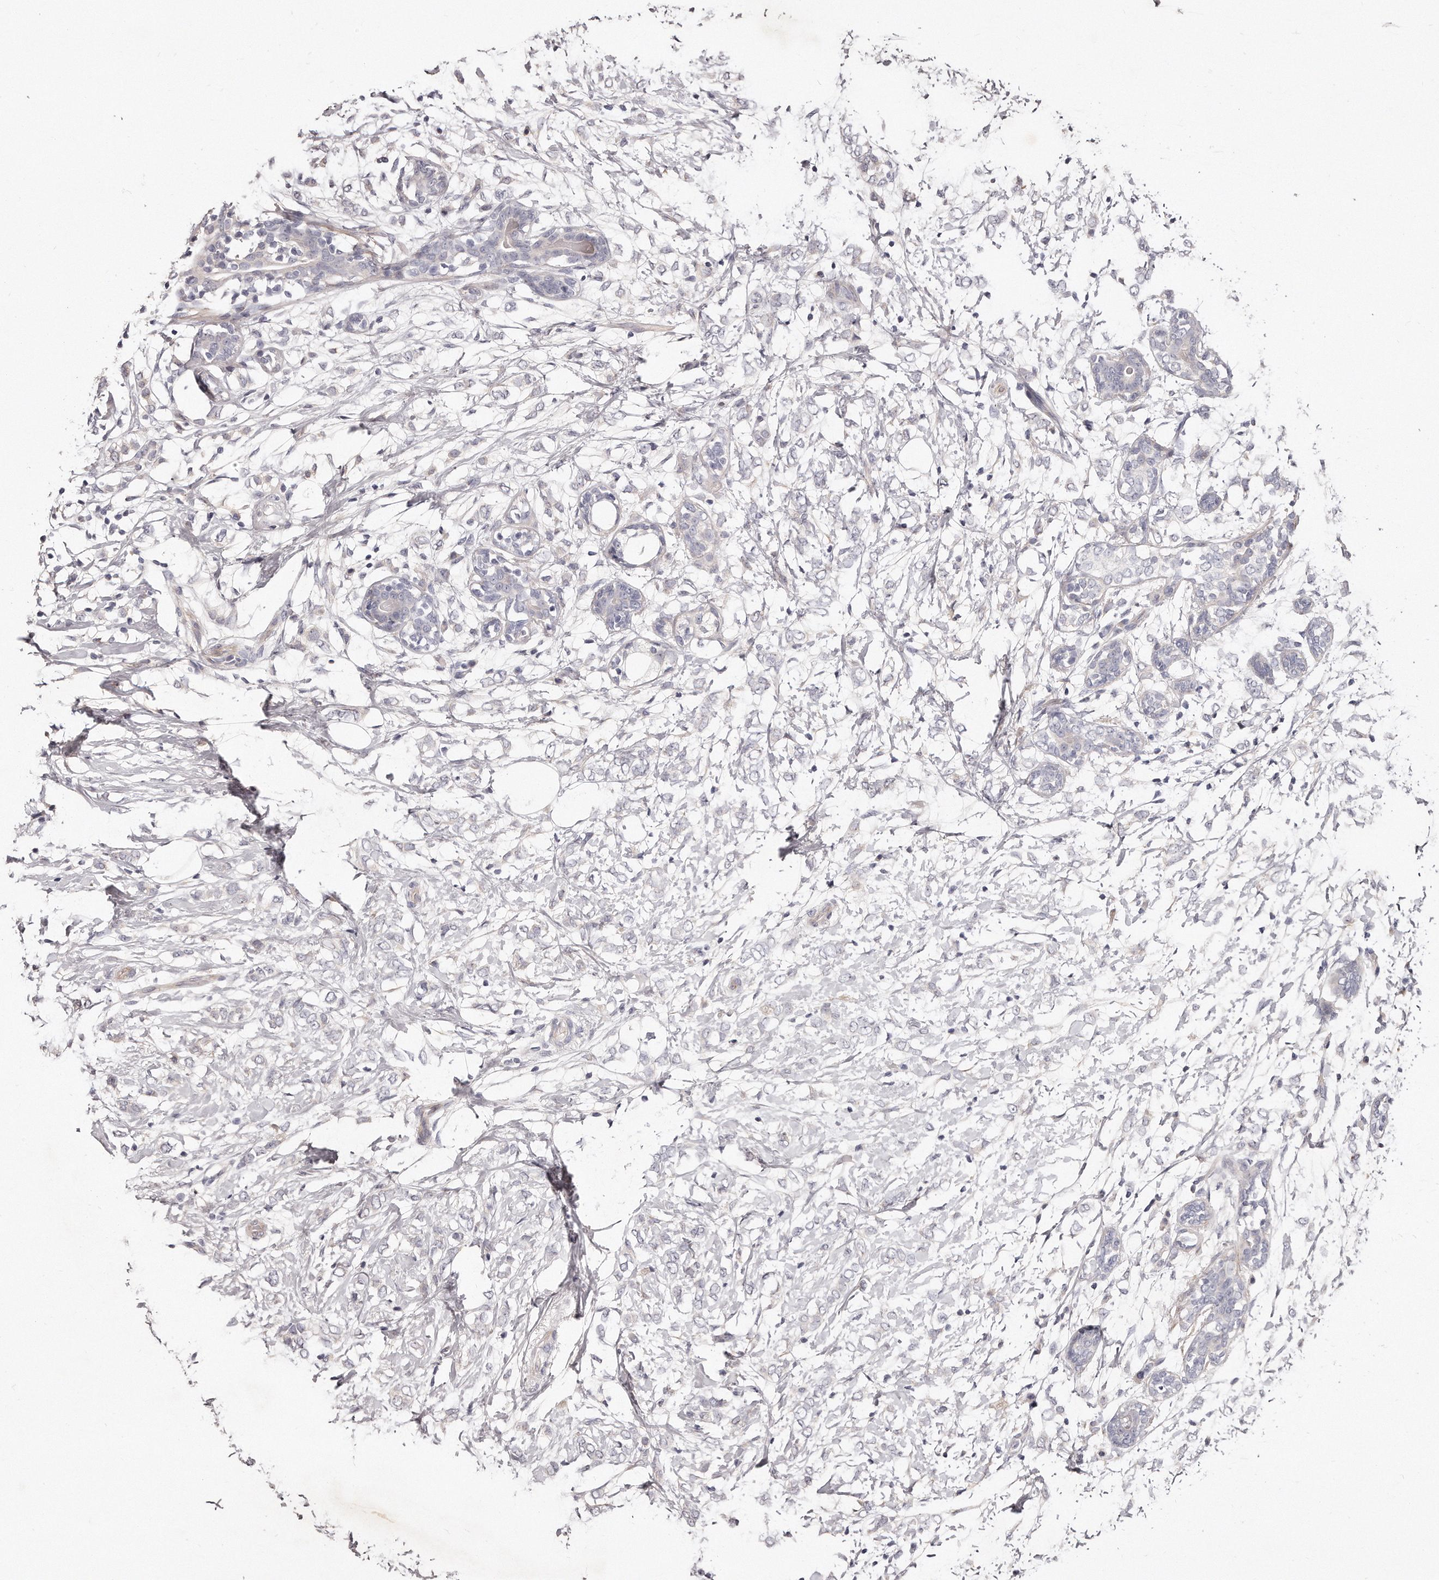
{"staining": {"intensity": "negative", "quantity": "none", "location": "none"}, "tissue": "breast cancer", "cell_type": "Tumor cells", "image_type": "cancer", "snomed": [{"axis": "morphology", "description": "Normal tissue, NOS"}, {"axis": "morphology", "description": "Lobular carcinoma"}, {"axis": "topography", "description": "Breast"}], "caption": "Tumor cells show no significant protein expression in breast lobular carcinoma.", "gene": "TTLL4", "patient": {"sex": "female", "age": 47}}